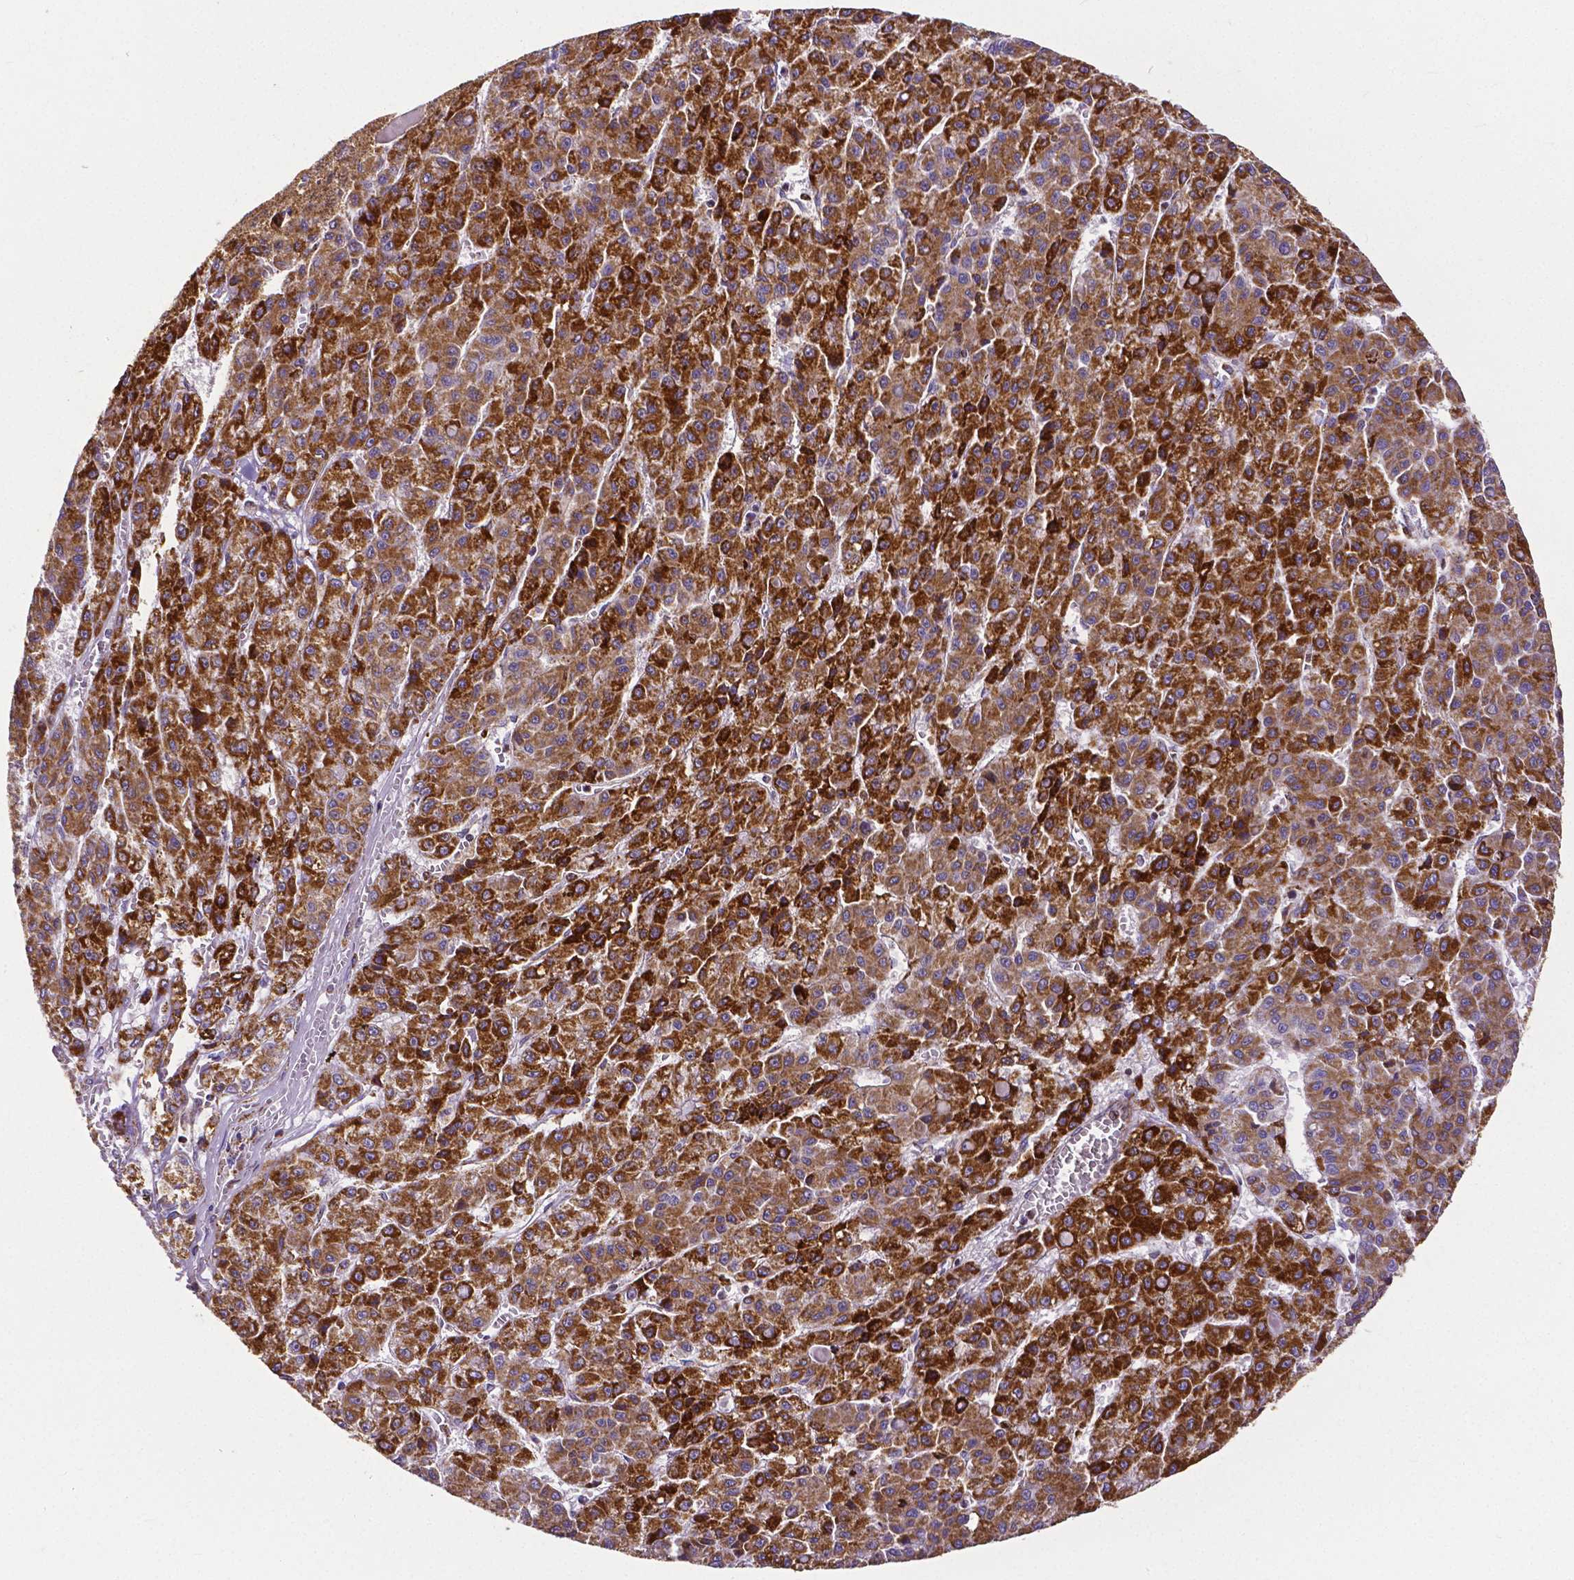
{"staining": {"intensity": "strong", "quantity": ">75%", "location": "cytoplasmic/membranous"}, "tissue": "liver cancer", "cell_type": "Tumor cells", "image_type": "cancer", "snomed": [{"axis": "morphology", "description": "Carcinoma, Hepatocellular, NOS"}, {"axis": "topography", "description": "Liver"}], "caption": "Liver cancer tissue exhibits strong cytoplasmic/membranous expression in approximately >75% of tumor cells (Brightfield microscopy of DAB IHC at high magnification).", "gene": "MACC1", "patient": {"sex": "male", "age": 70}}